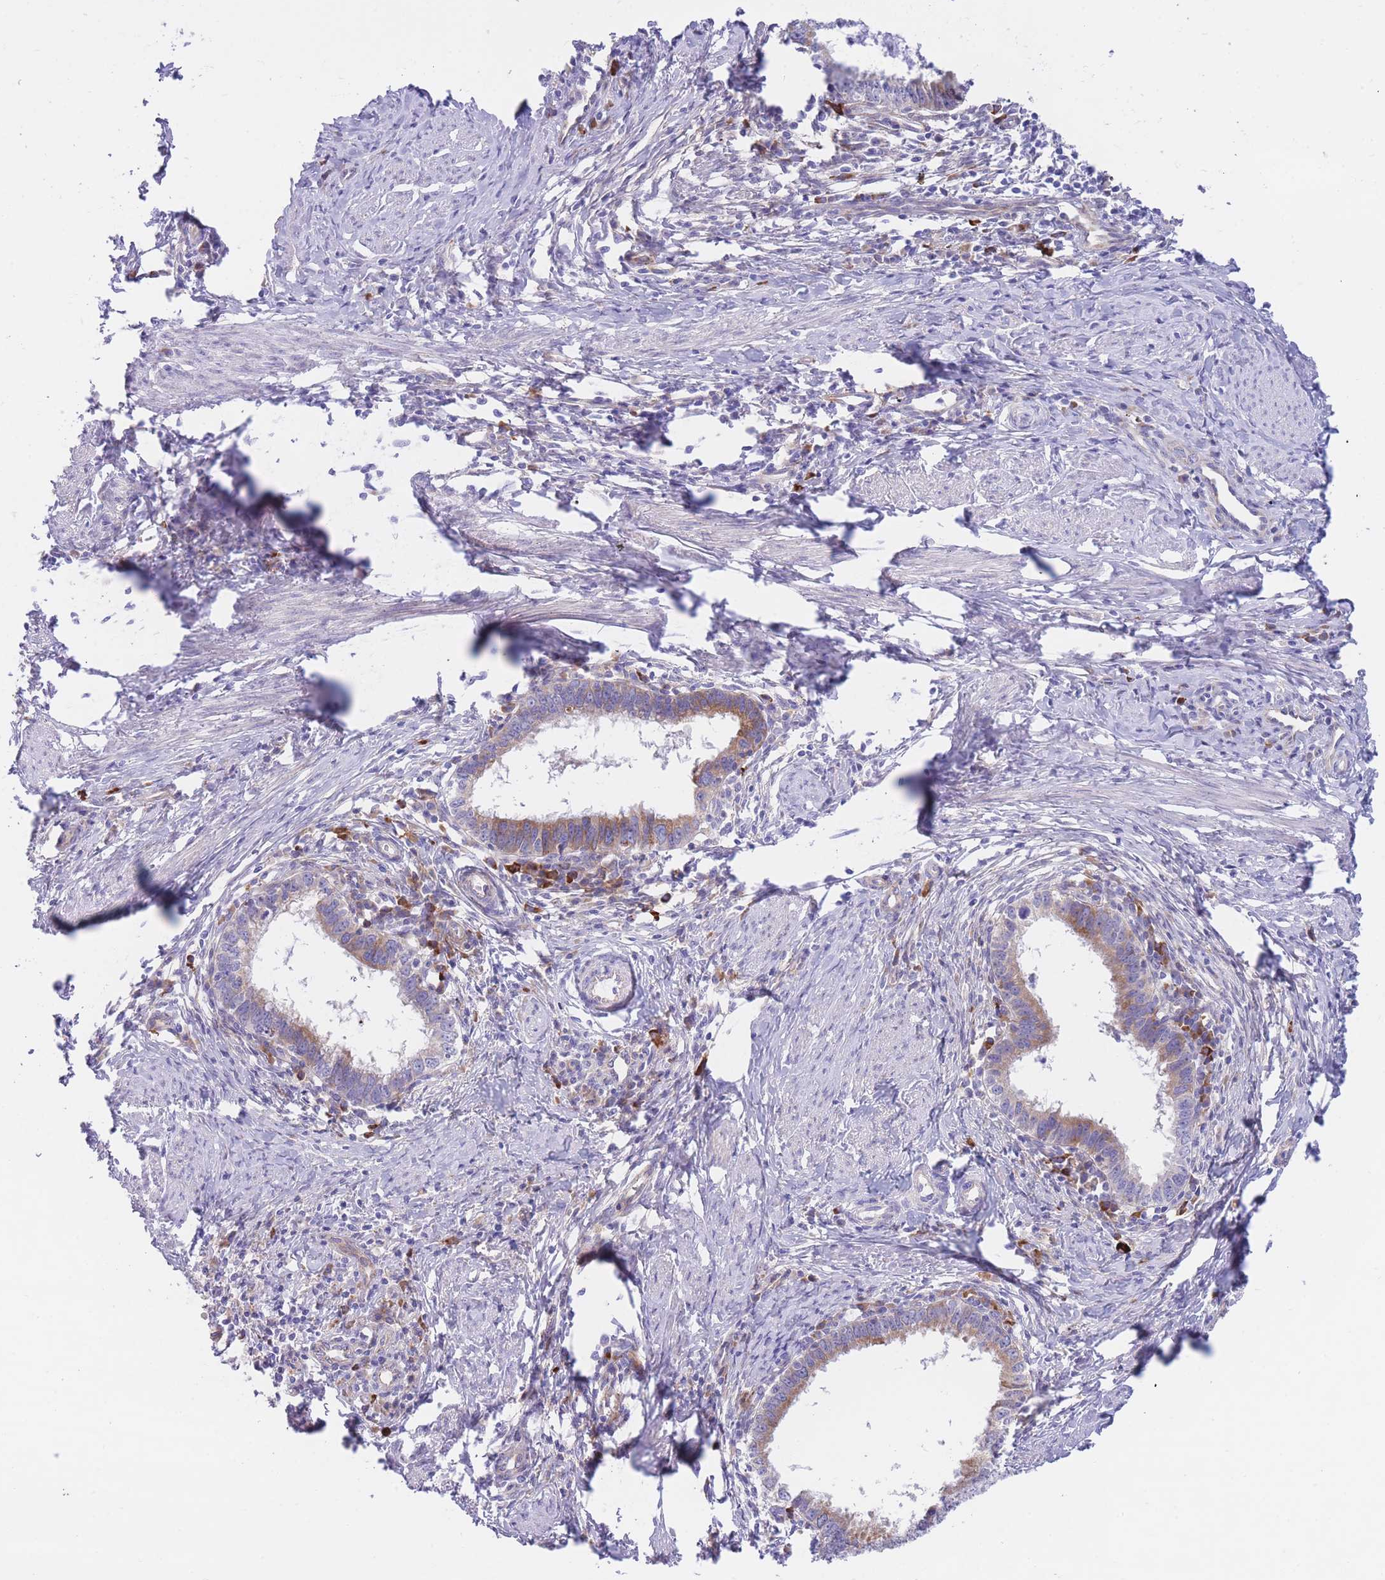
{"staining": {"intensity": "moderate", "quantity": "<25%", "location": "cytoplasmic/membranous"}, "tissue": "cervical cancer", "cell_type": "Tumor cells", "image_type": "cancer", "snomed": [{"axis": "morphology", "description": "Adenocarcinoma, NOS"}, {"axis": "topography", "description": "Cervix"}], "caption": "Brown immunohistochemical staining in human cervical cancer demonstrates moderate cytoplasmic/membranous positivity in about <25% of tumor cells. (Brightfield microscopy of DAB IHC at high magnification).", "gene": "DET1", "patient": {"sex": "female", "age": 36}}